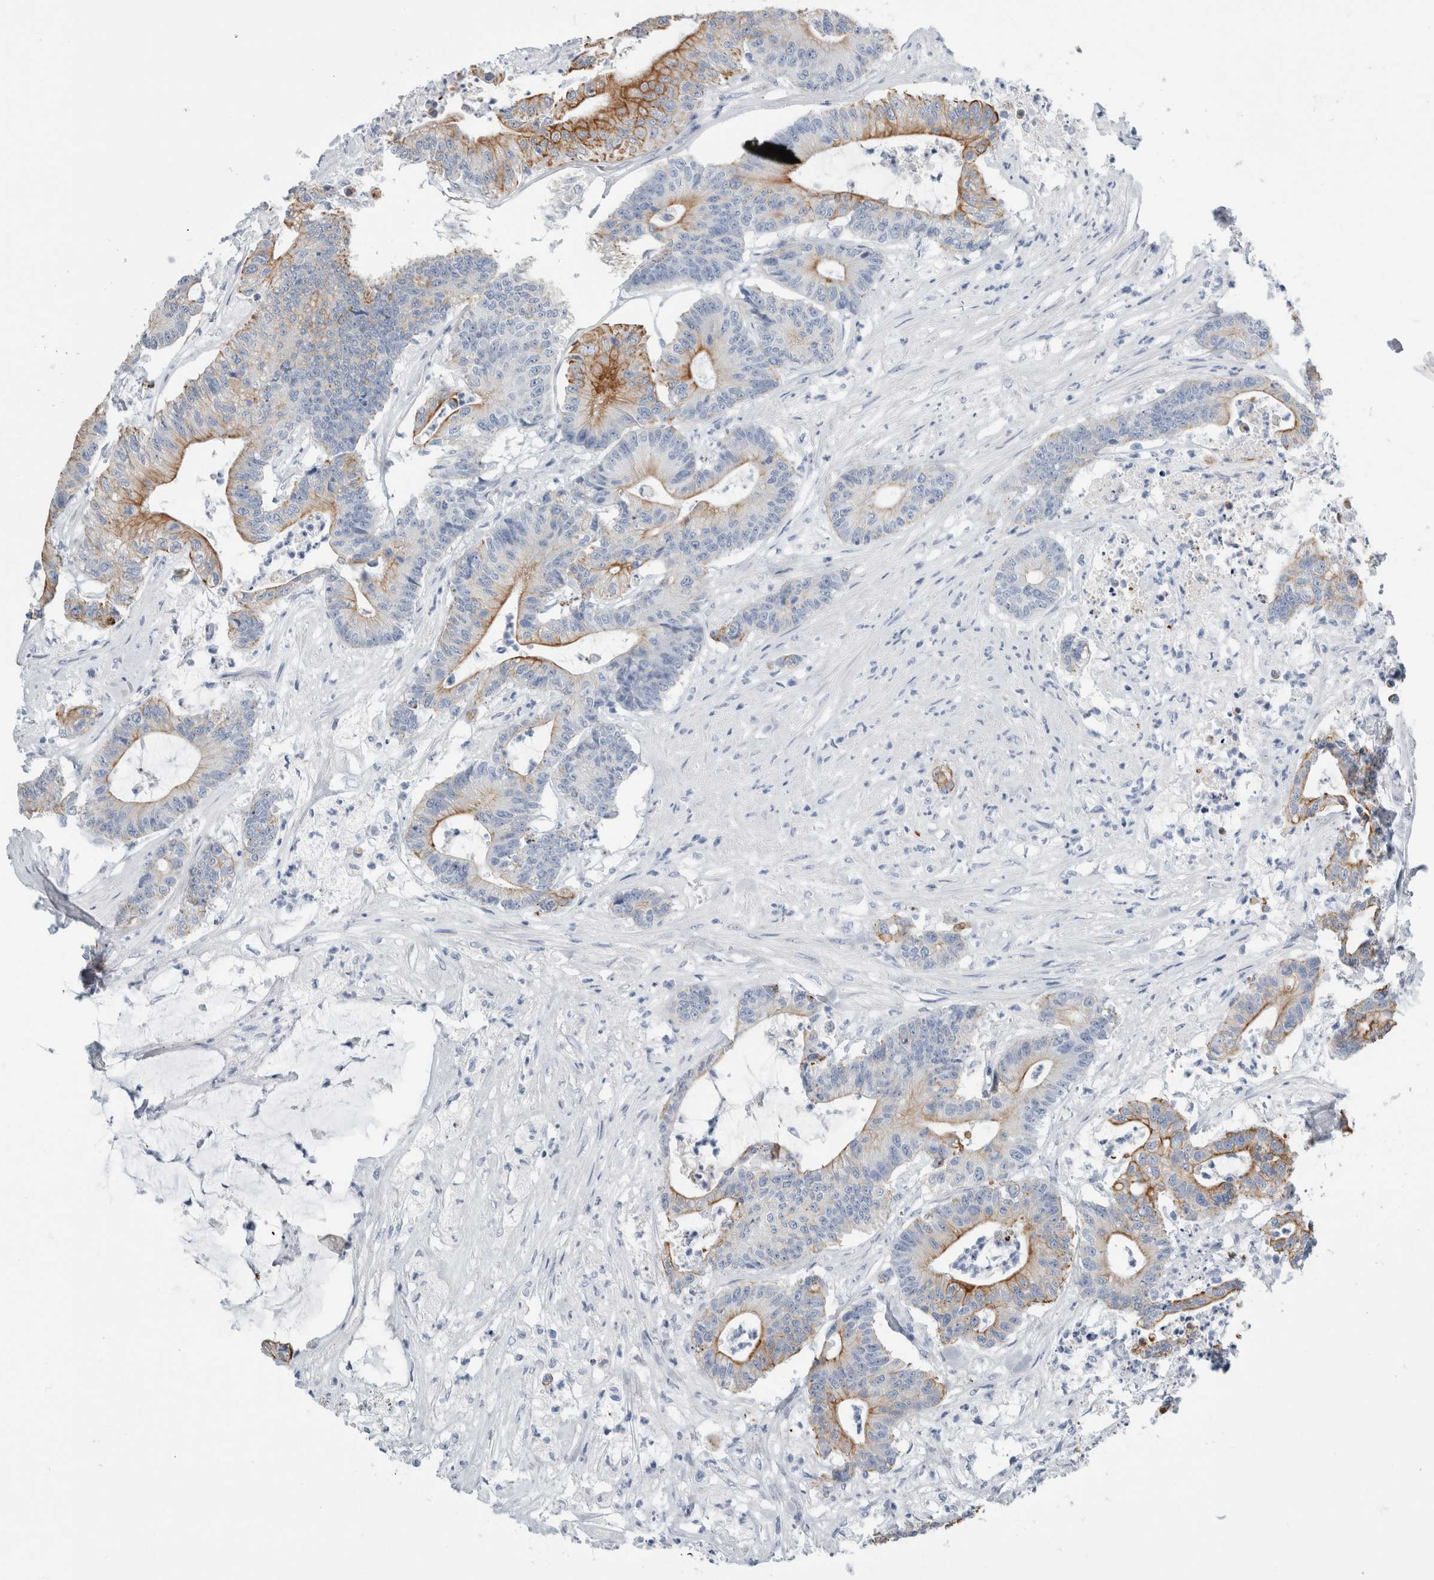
{"staining": {"intensity": "moderate", "quantity": "25%-75%", "location": "cytoplasmic/membranous"}, "tissue": "colorectal cancer", "cell_type": "Tumor cells", "image_type": "cancer", "snomed": [{"axis": "morphology", "description": "Adenocarcinoma, NOS"}, {"axis": "topography", "description": "Colon"}], "caption": "Immunohistochemistry (IHC) micrograph of neoplastic tissue: colorectal cancer stained using immunohistochemistry (IHC) shows medium levels of moderate protein expression localized specifically in the cytoplasmic/membranous of tumor cells, appearing as a cytoplasmic/membranous brown color.", "gene": "RPH3AL", "patient": {"sex": "female", "age": 84}}